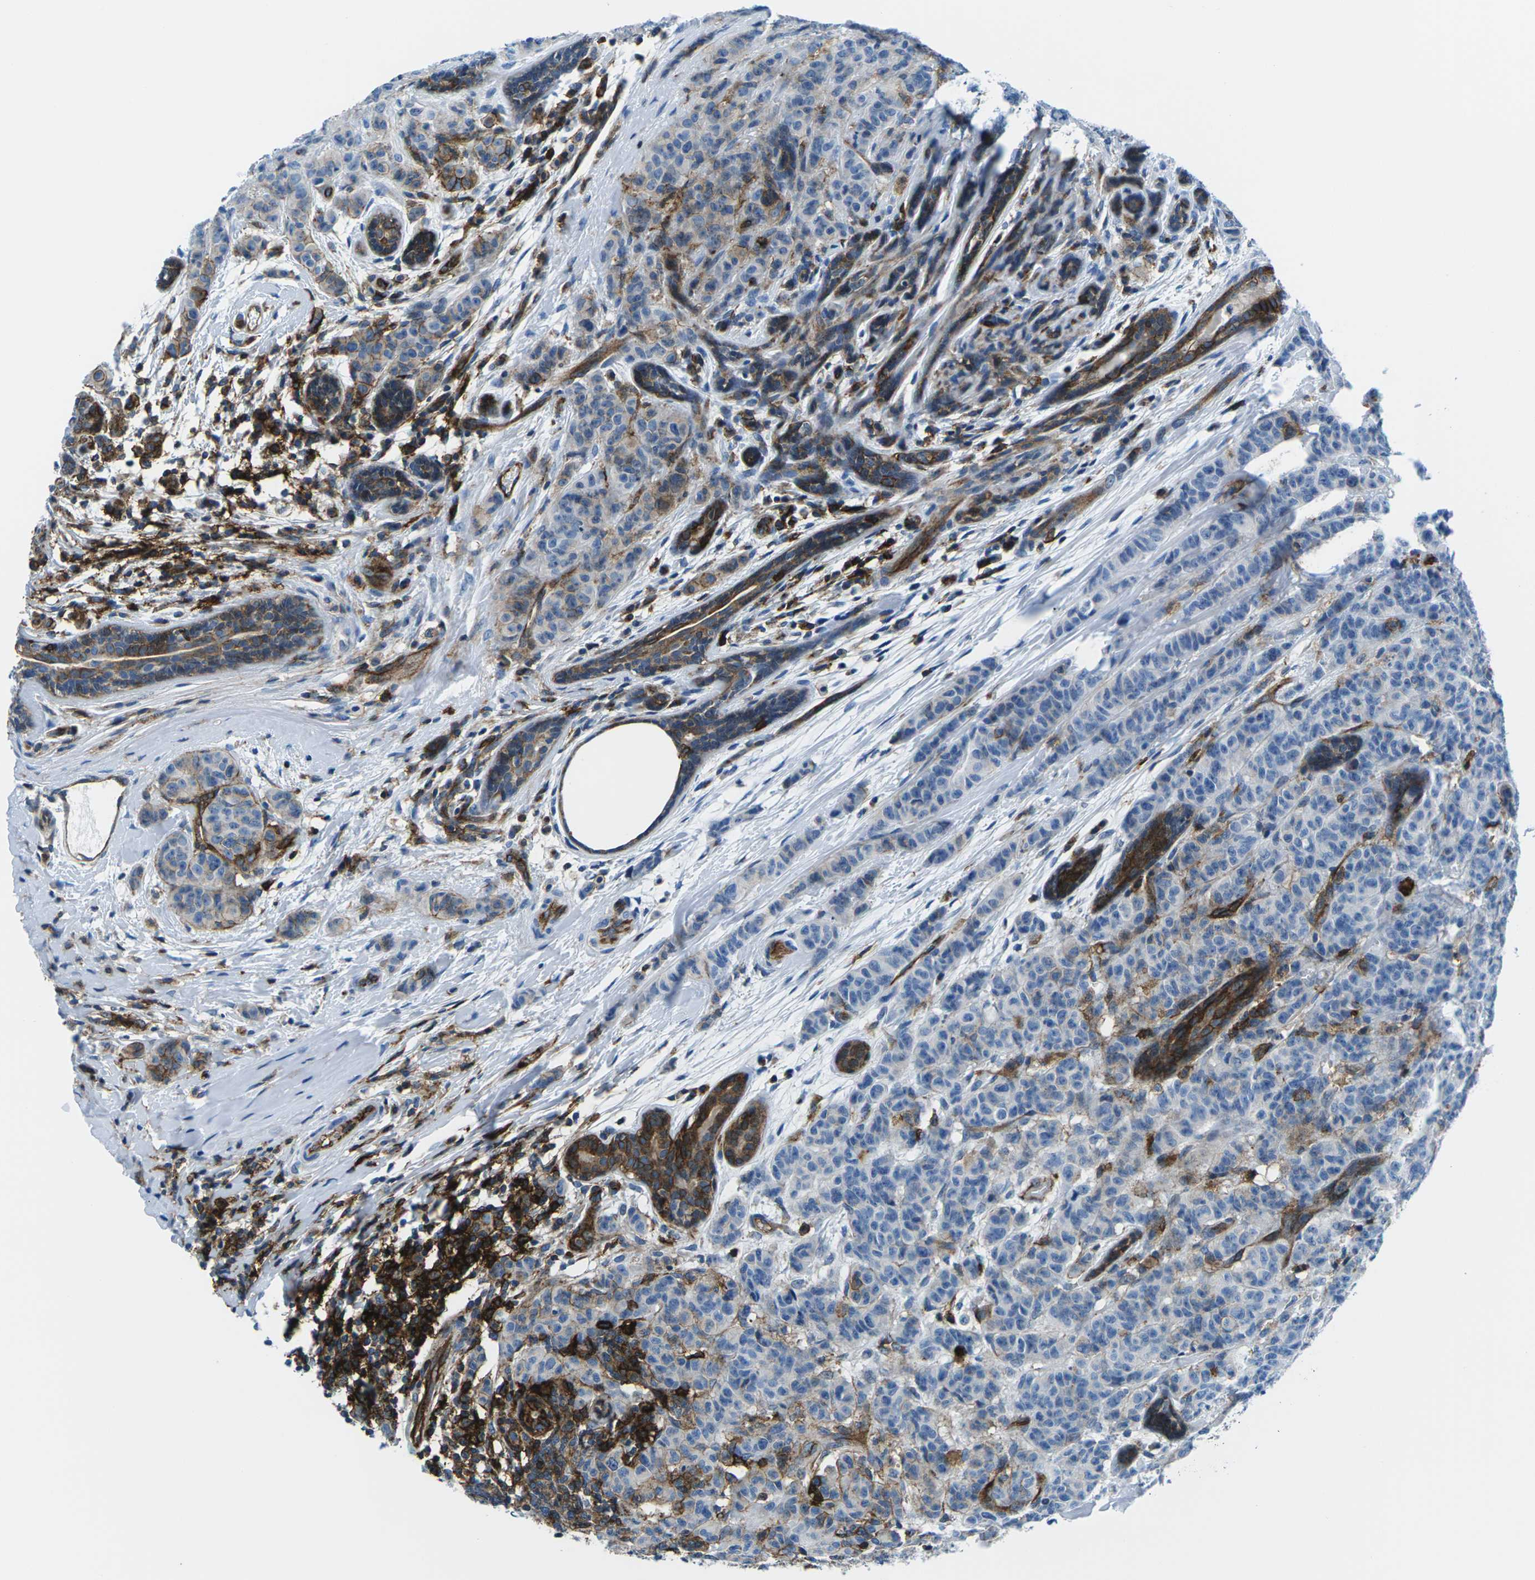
{"staining": {"intensity": "strong", "quantity": "<25%", "location": "cytoplasmic/membranous"}, "tissue": "breast cancer", "cell_type": "Tumor cells", "image_type": "cancer", "snomed": [{"axis": "morphology", "description": "Normal tissue, NOS"}, {"axis": "morphology", "description": "Duct carcinoma"}, {"axis": "topography", "description": "Breast"}], "caption": "Protein expression analysis of breast cancer reveals strong cytoplasmic/membranous positivity in about <25% of tumor cells.", "gene": "SOCS4", "patient": {"sex": "female", "age": 40}}